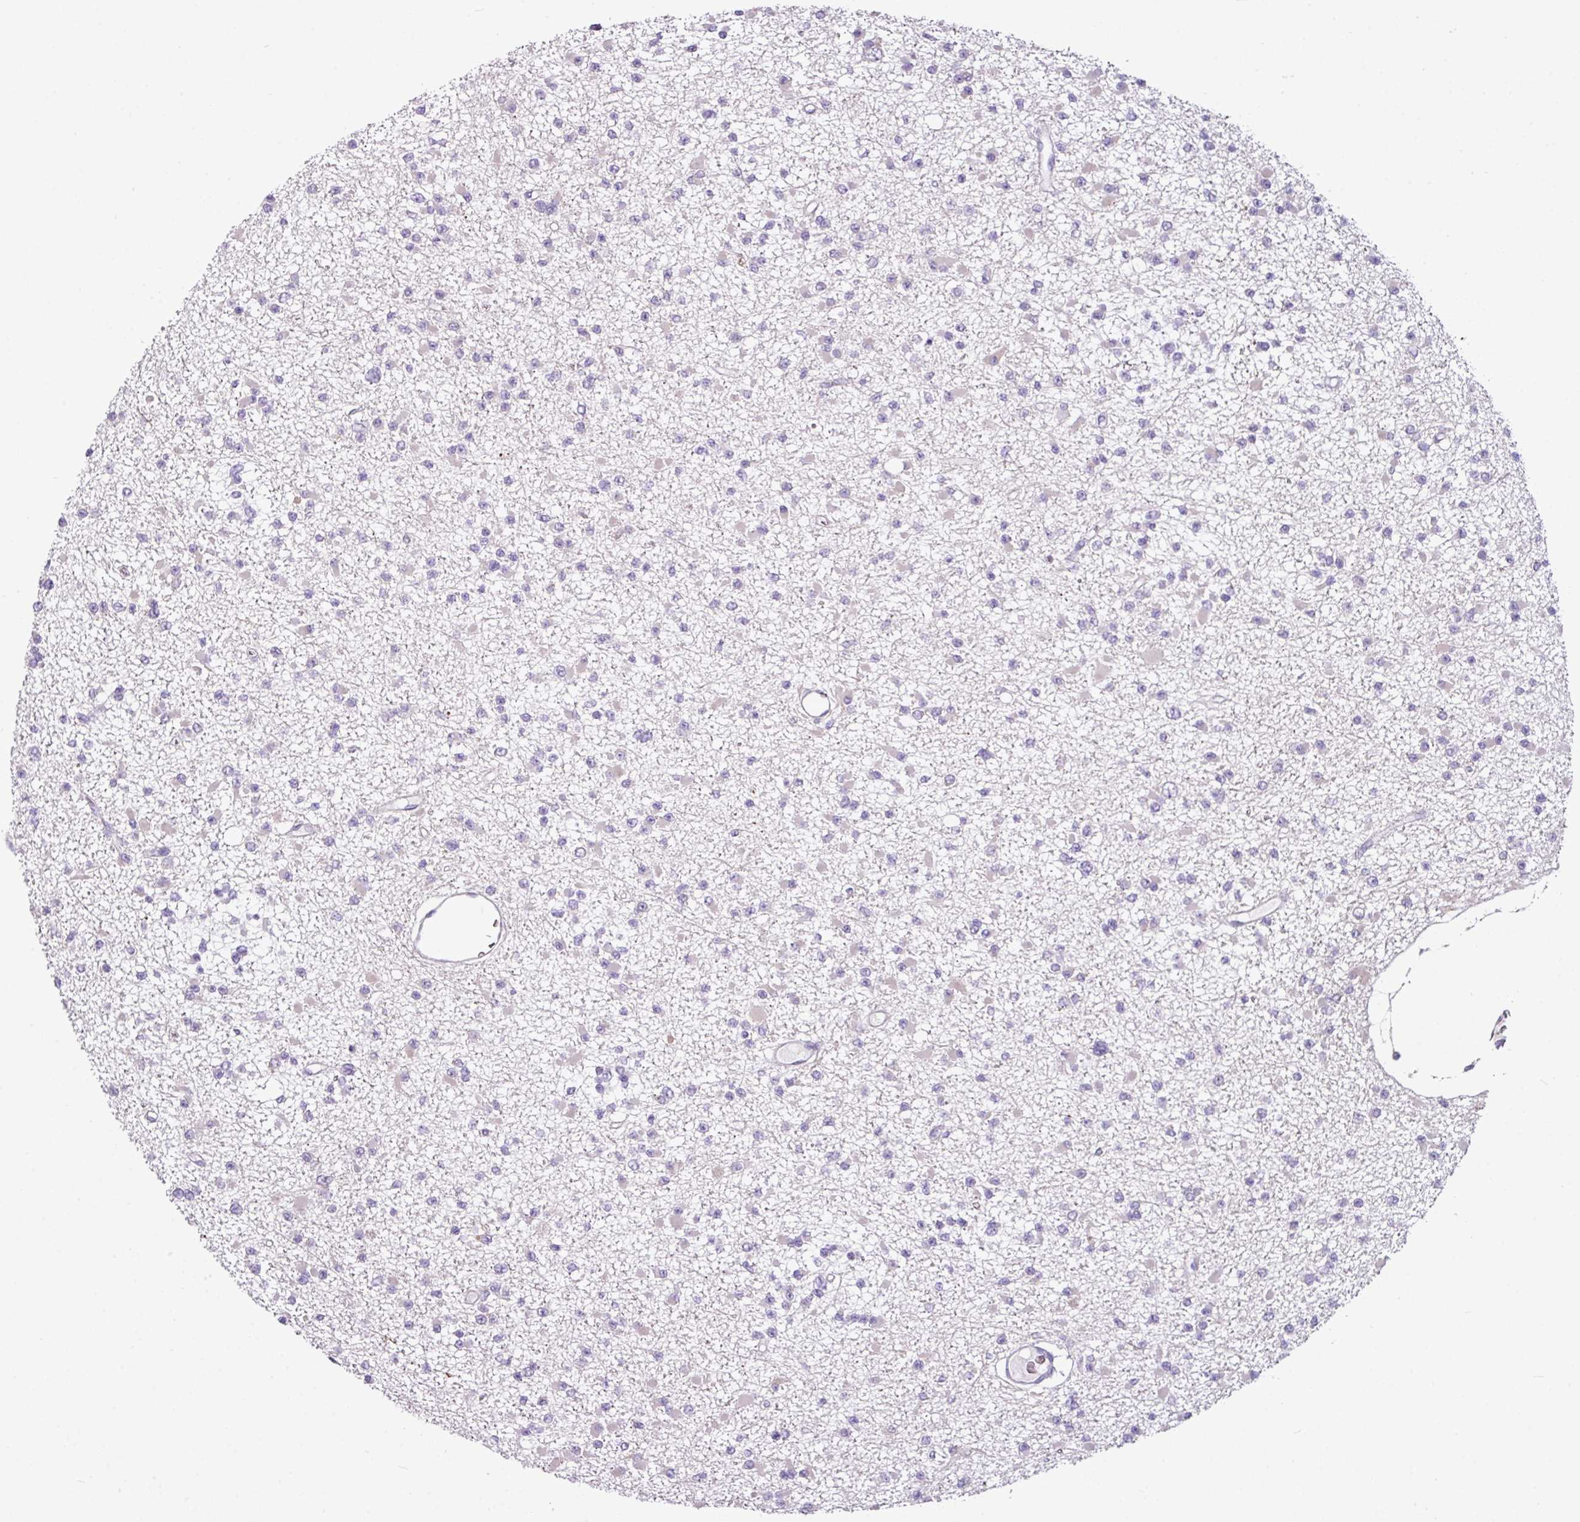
{"staining": {"intensity": "negative", "quantity": "none", "location": "none"}, "tissue": "glioma", "cell_type": "Tumor cells", "image_type": "cancer", "snomed": [{"axis": "morphology", "description": "Glioma, malignant, Low grade"}, {"axis": "topography", "description": "Brain"}], "caption": "This is a histopathology image of immunohistochemistry (IHC) staining of glioma, which shows no positivity in tumor cells.", "gene": "TMEM178B", "patient": {"sex": "female", "age": 22}}